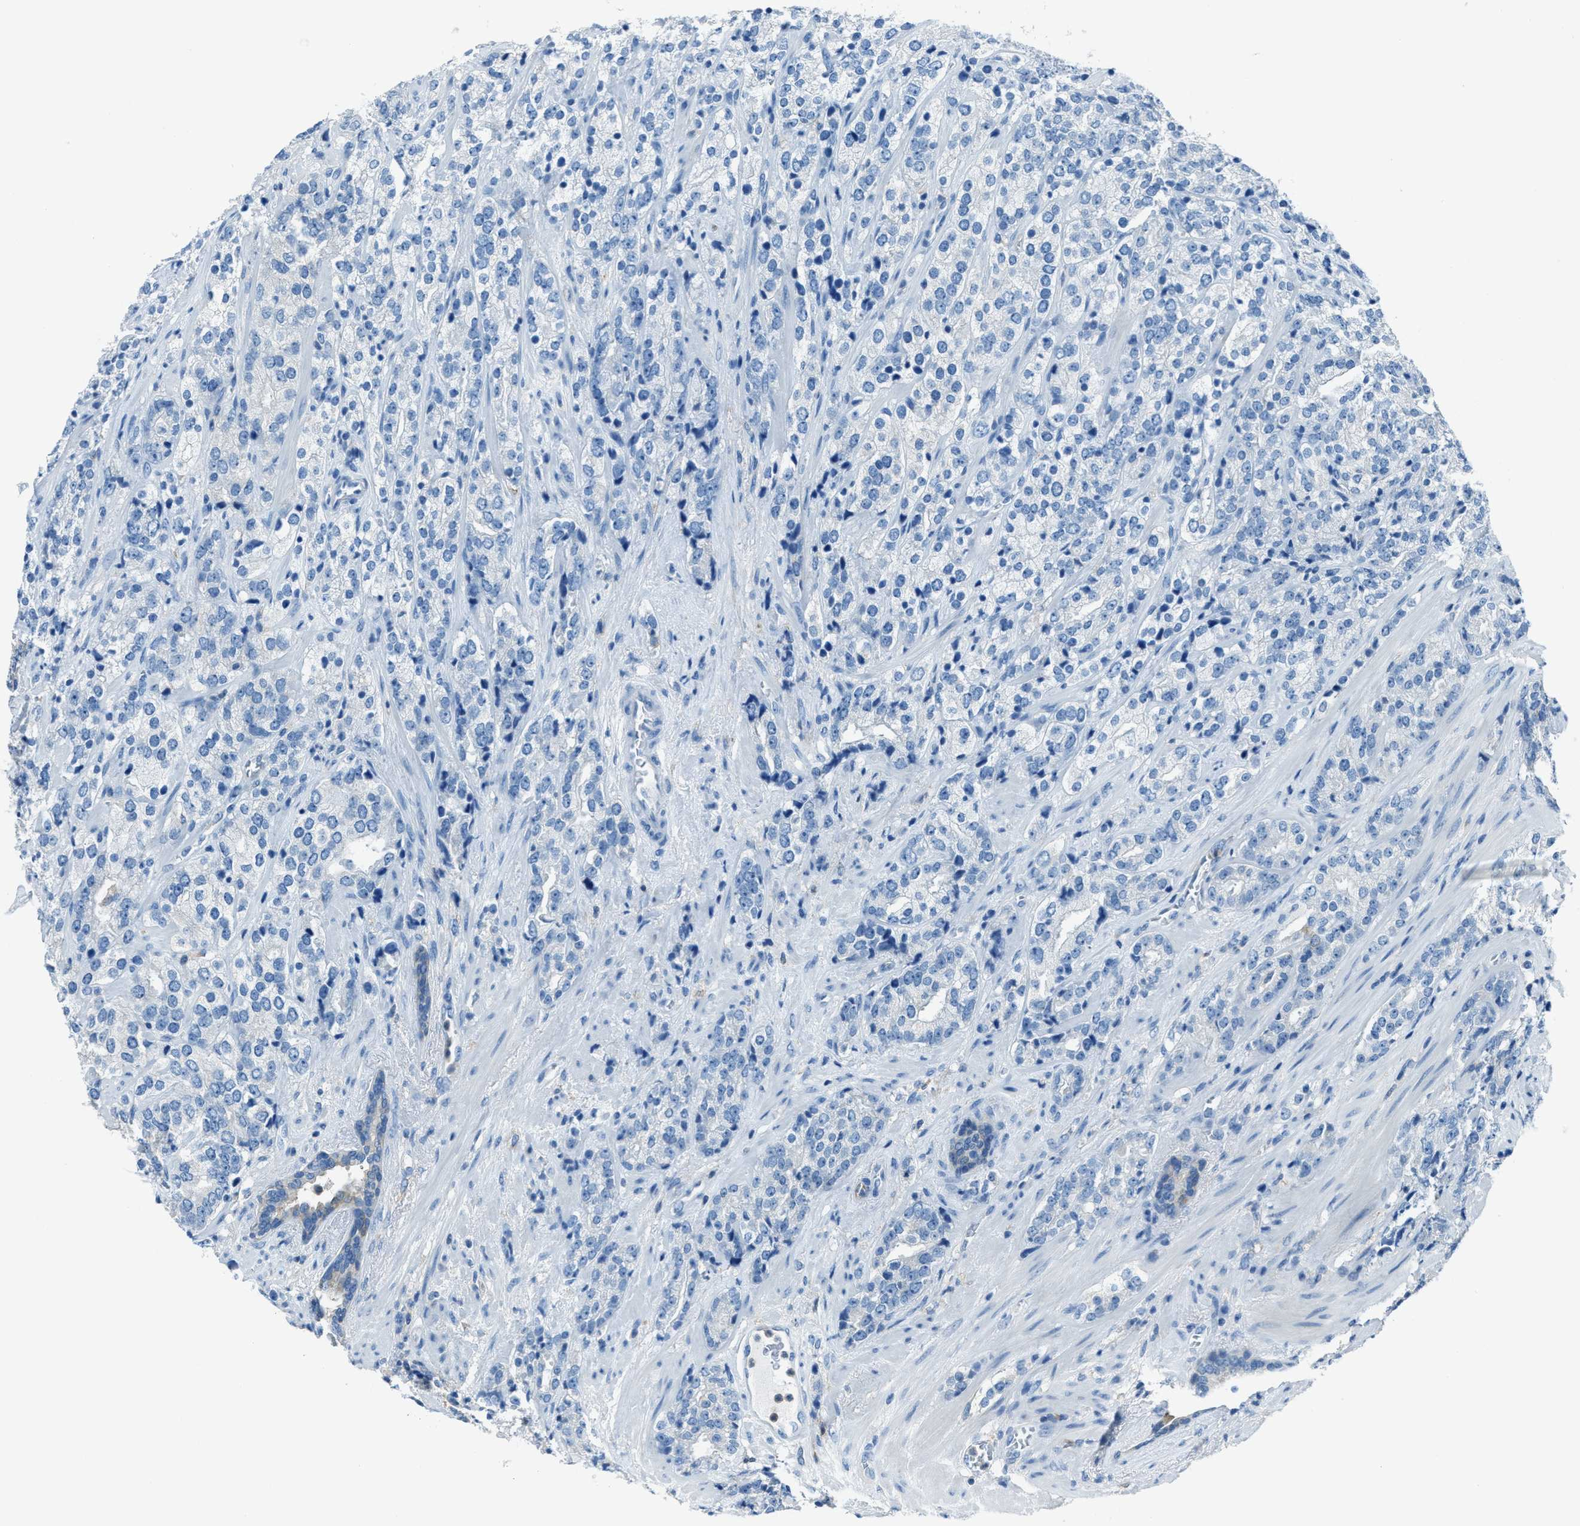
{"staining": {"intensity": "negative", "quantity": "none", "location": "none"}, "tissue": "prostate cancer", "cell_type": "Tumor cells", "image_type": "cancer", "snomed": [{"axis": "morphology", "description": "Adenocarcinoma, High grade"}, {"axis": "topography", "description": "Prostate"}], "caption": "DAB (3,3'-diaminobenzidine) immunohistochemical staining of human prostate adenocarcinoma (high-grade) displays no significant positivity in tumor cells.", "gene": "MATCAP2", "patient": {"sex": "male", "age": 71}}